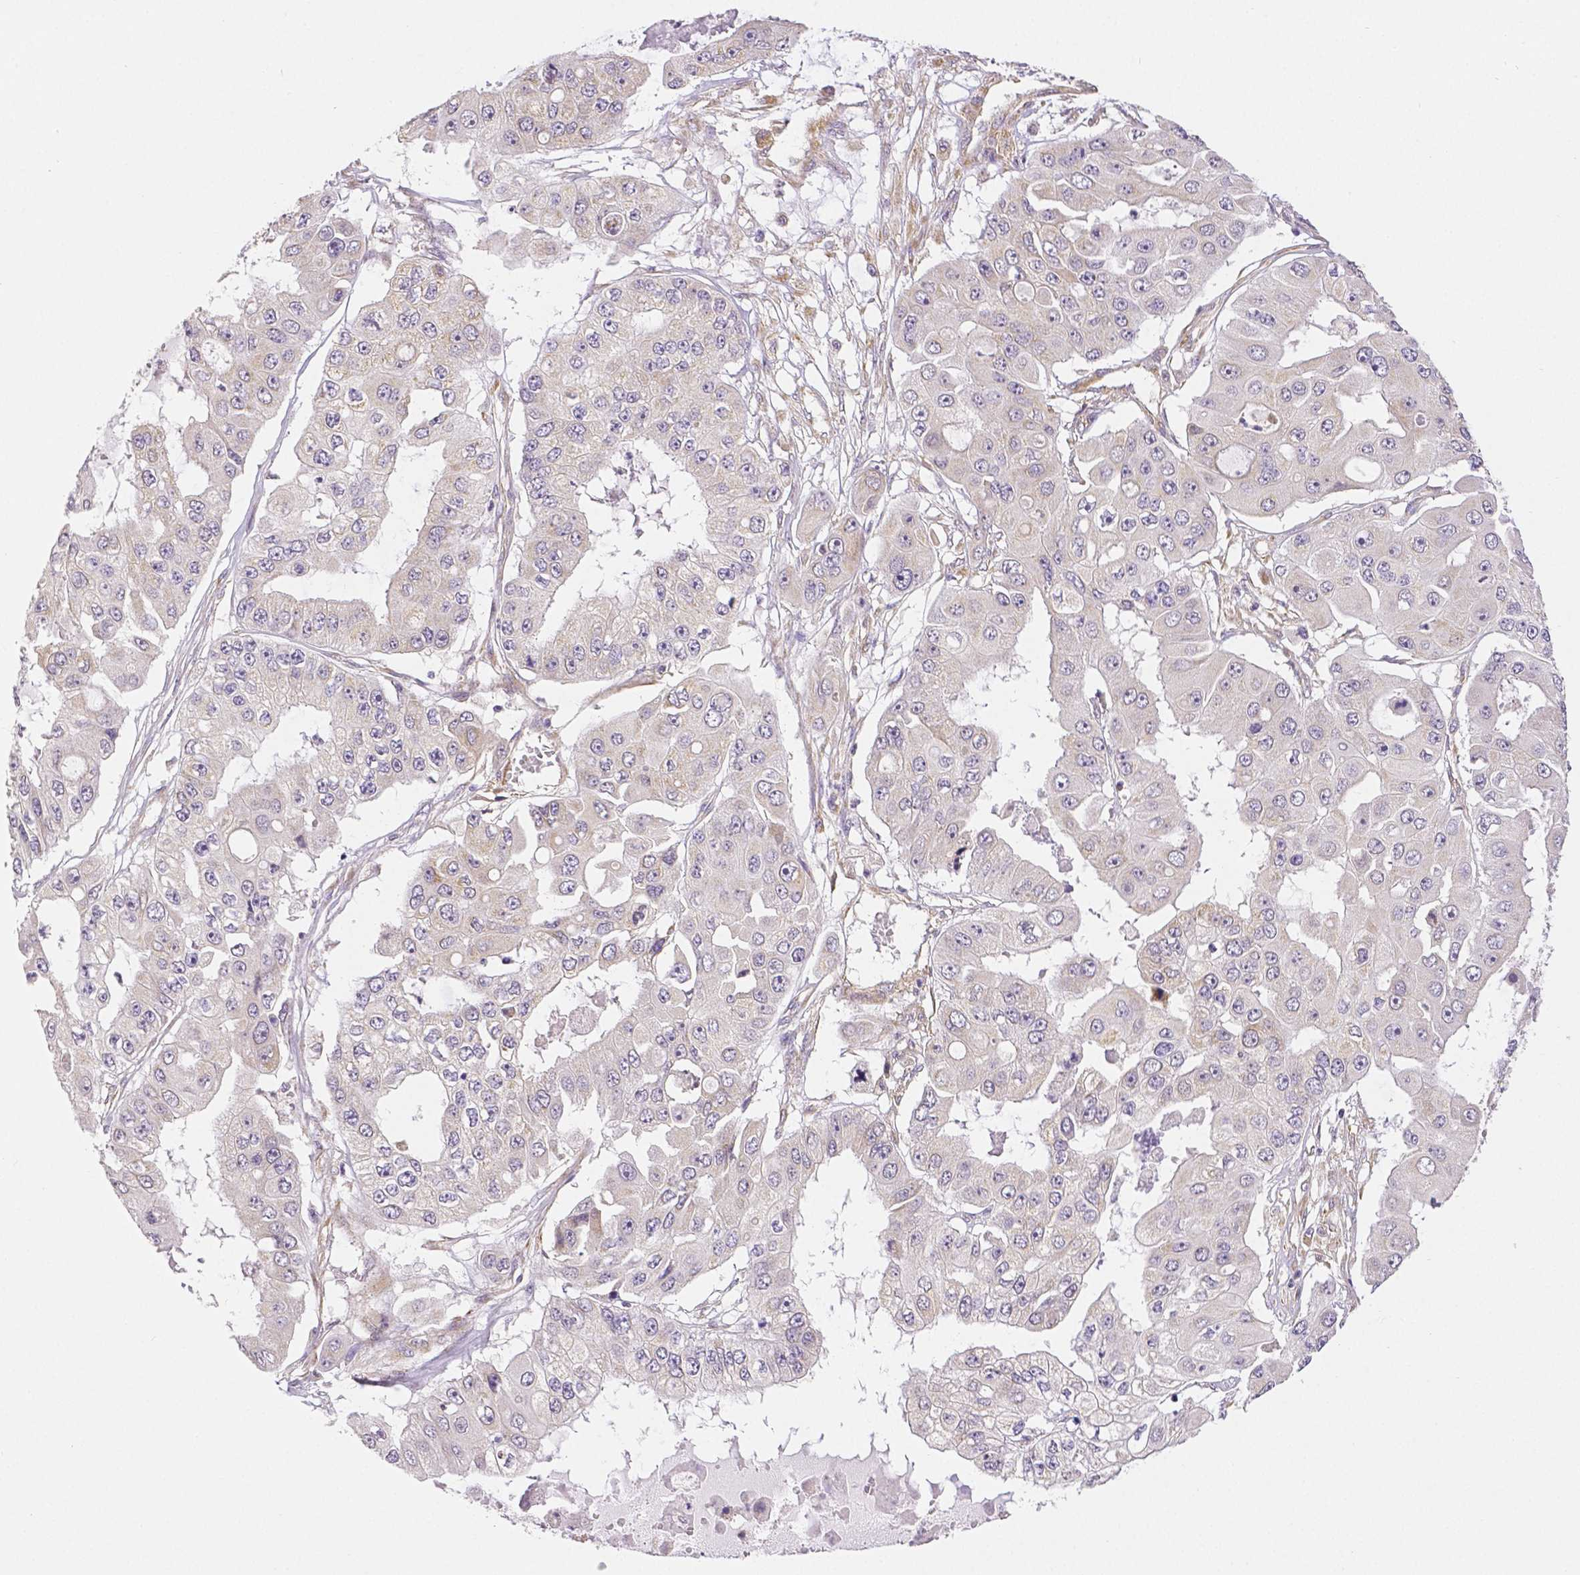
{"staining": {"intensity": "negative", "quantity": "none", "location": "none"}, "tissue": "ovarian cancer", "cell_type": "Tumor cells", "image_type": "cancer", "snomed": [{"axis": "morphology", "description": "Cystadenocarcinoma, serous, NOS"}, {"axis": "topography", "description": "Ovary"}], "caption": "Immunohistochemistry histopathology image of human ovarian cancer stained for a protein (brown), which exhibits no expression in tumor cells.", "gene": "RHOT1", "patient": {"sex": "female", "age": 56}}